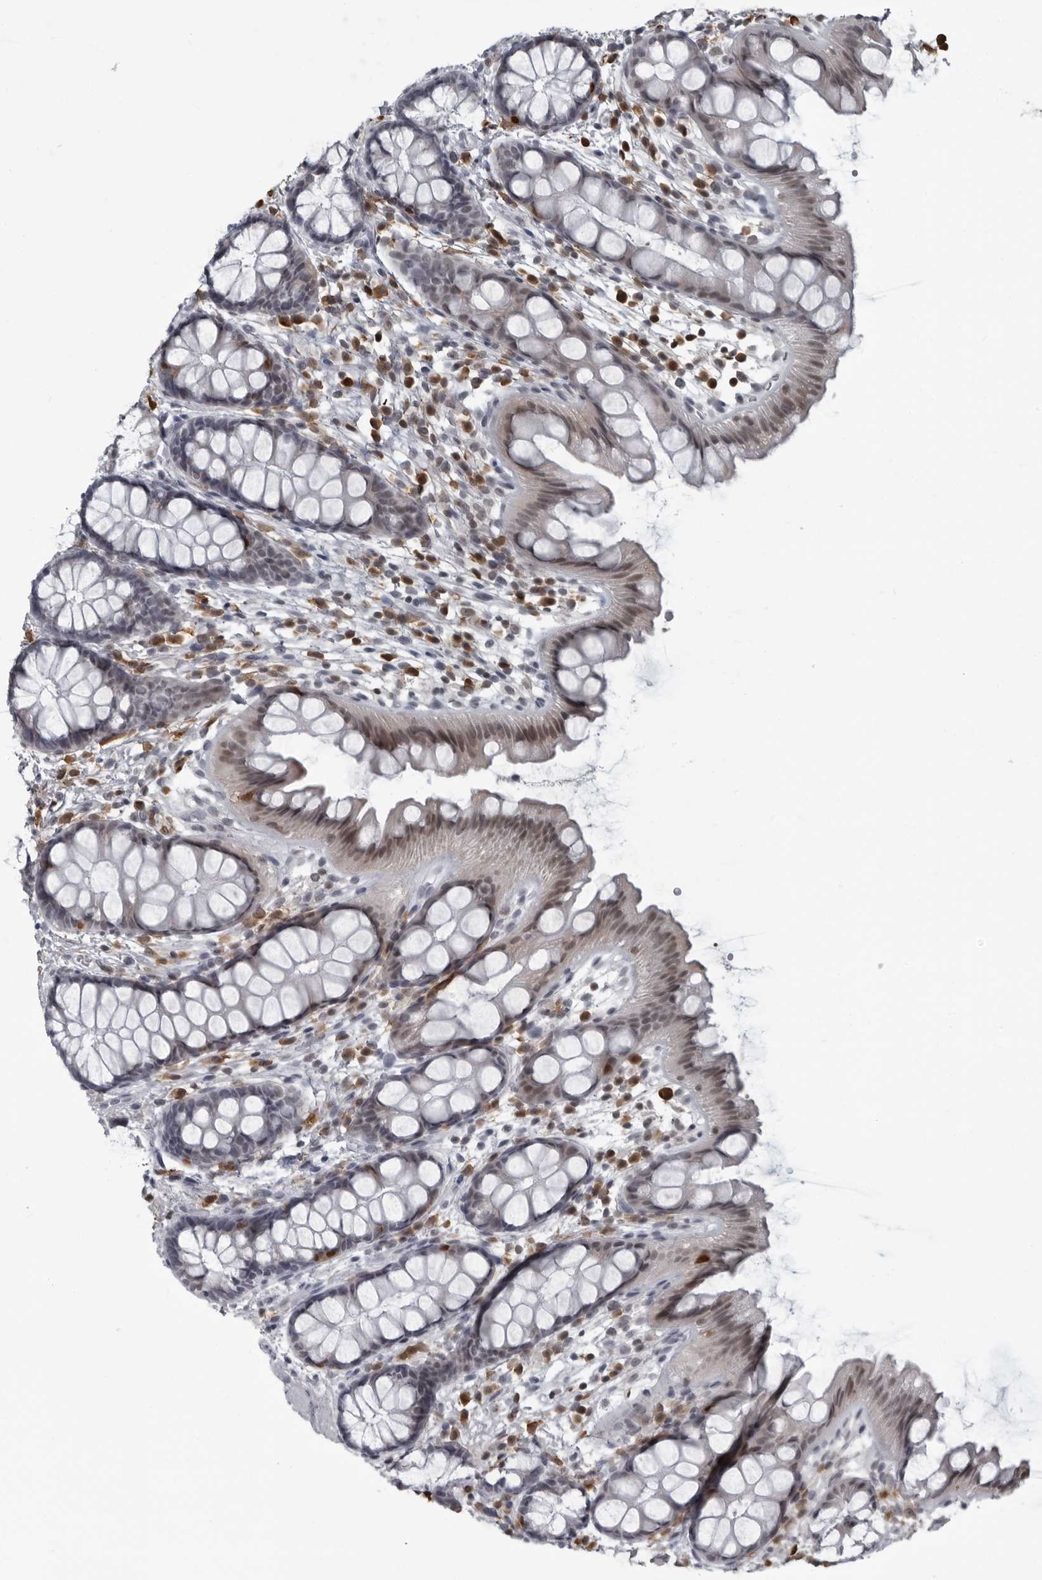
{"staining": {"intensity": "moderate", "quantity": "<25%", "location": "nuclear"}, "tissue": "rectum", "cell_type": "Glandular cells", "image_type": "normal", "snomed": [{"axis": "morphology", "description": "Normal tissue, NOS"}, {"axis": "topography", "description": "Rectum"}], "caption": "Immunohistochemistry image of normal human rectum stained for a protein (brown), which demonstrates low levels of moderate nuclear positivity in about <25% of glandular cells.", "gene": "RTCA", "patient": {"sex": "female", "age": 65}}